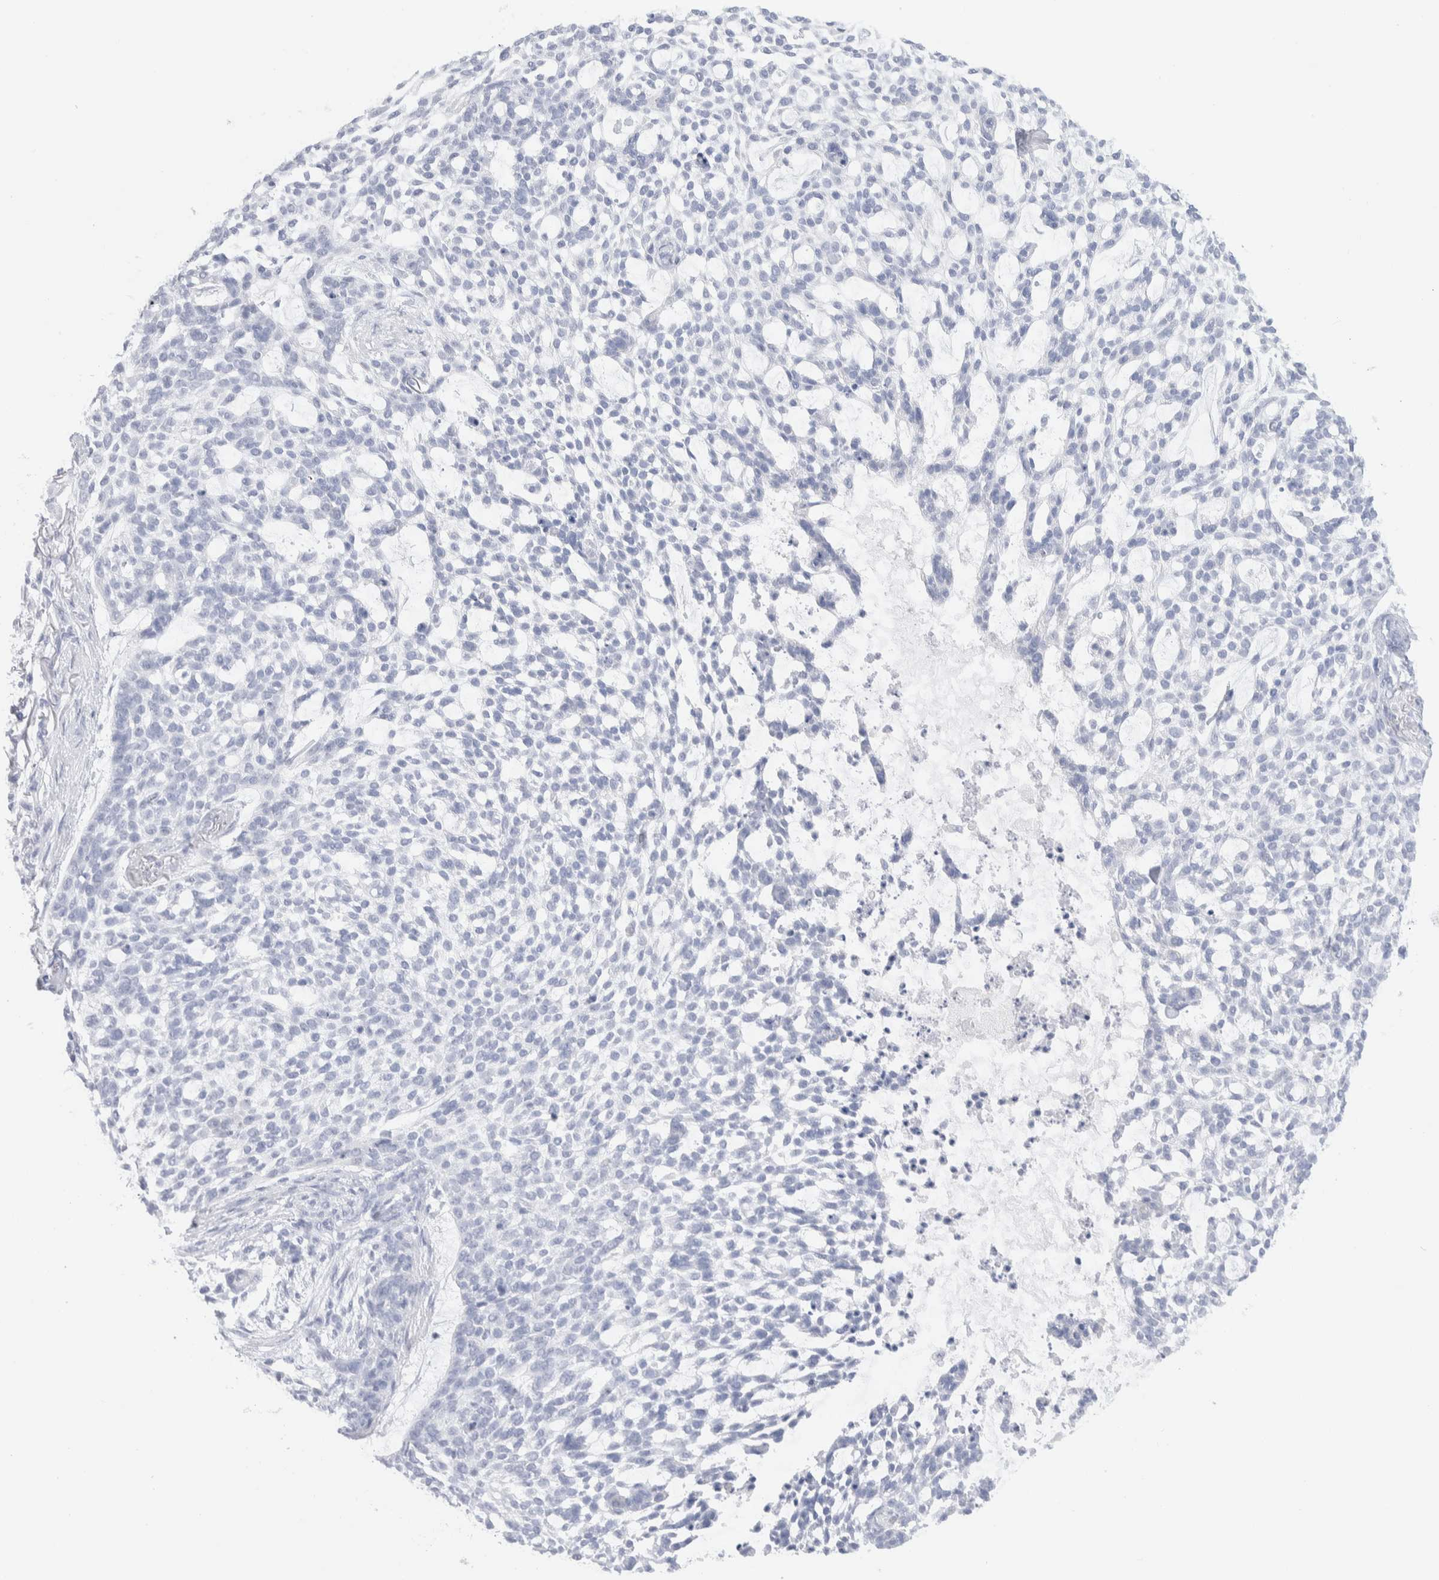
{"staining": {"intensity": "negative", "quantity": "none", "location": "none"}, "tissue": "skin cancer", "cell_type": "Tumor cells", "image_type": "cancer", "snomed": [{"axis": "morphology", "description": "Basal cell carcinoma"}, {"axis": "topography", "description": "Skin"}], "caption": "Skin basal cell carcinoma stained for a protein using IHC shows no positivity tumor cells.", "gene": "C1orf112", "patient": {"sex": "female", "age": 64}}